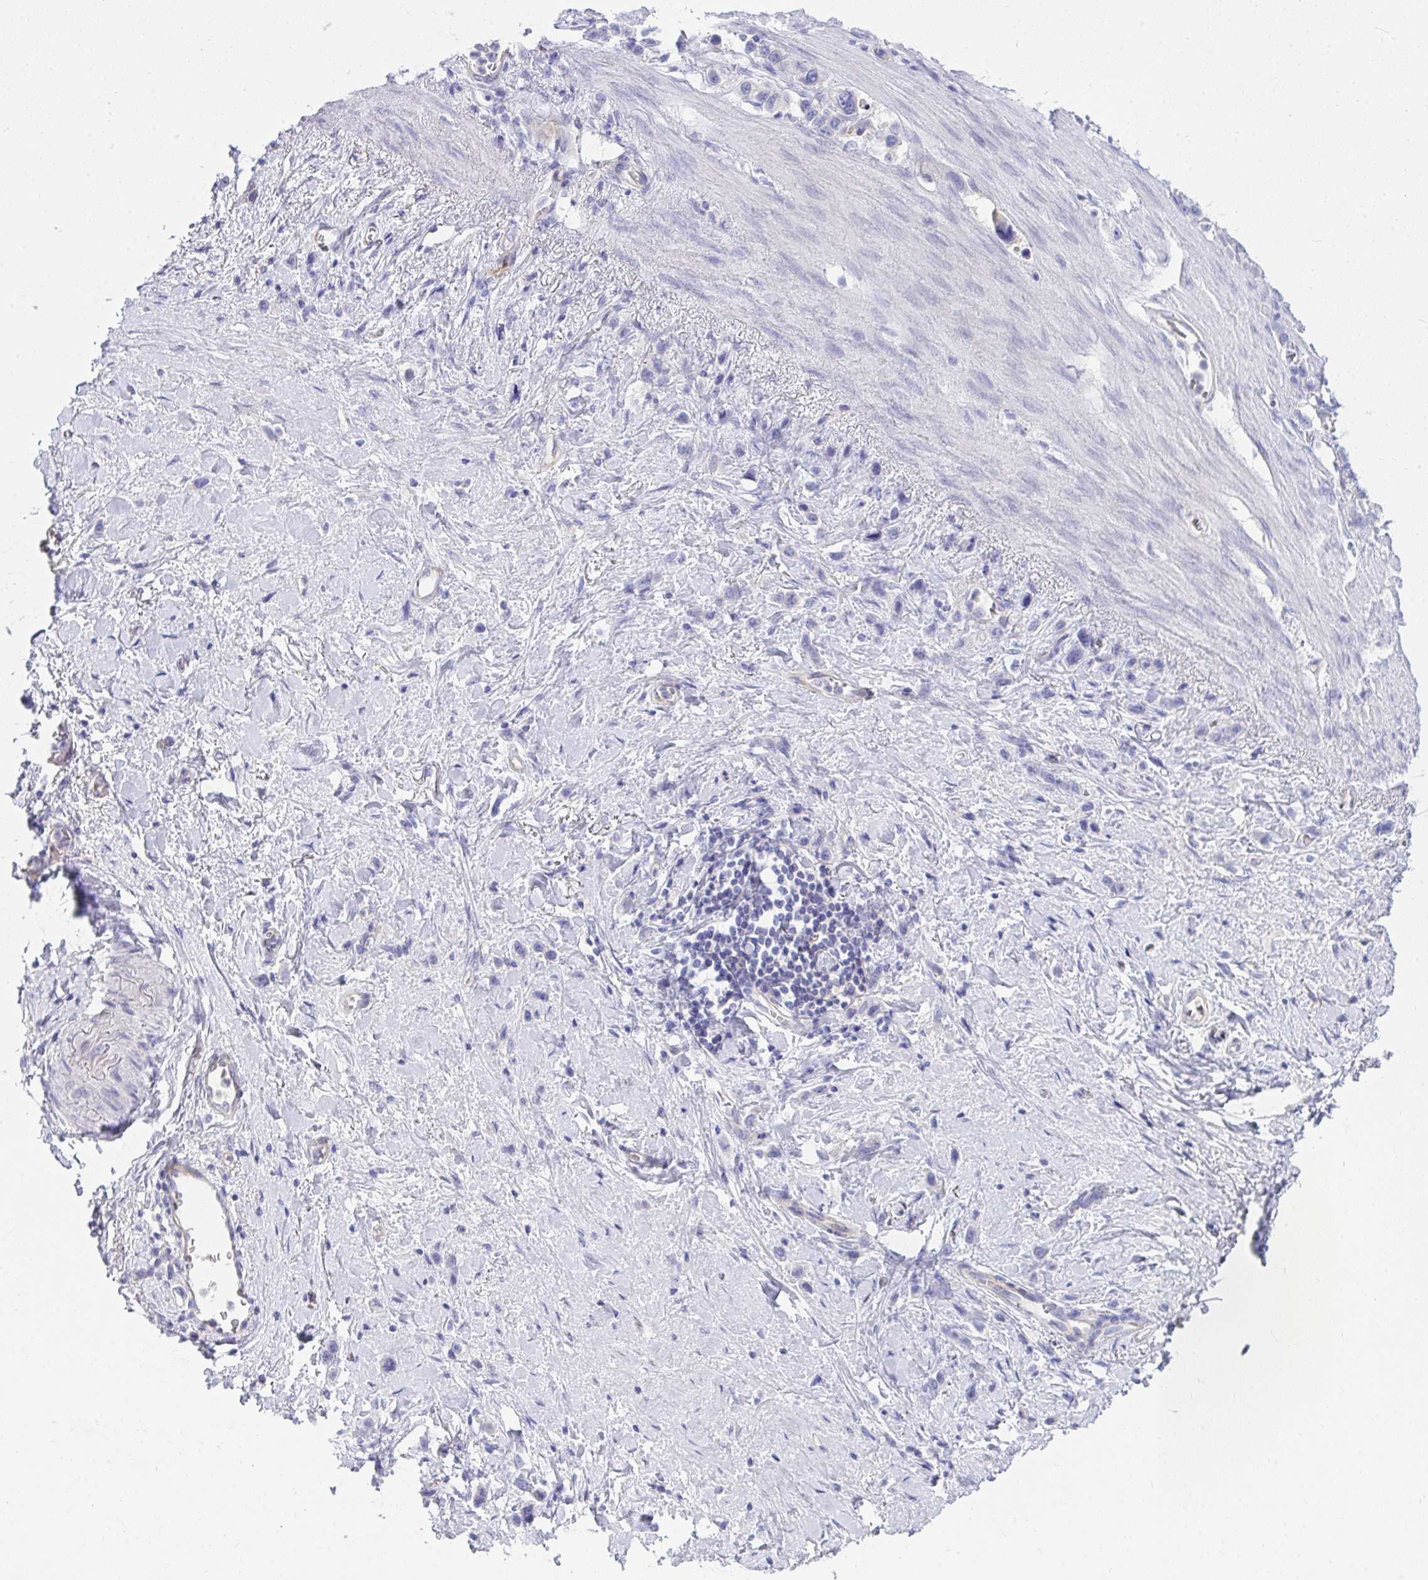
{"staining": {"intensity": "negative", "quantity": "none", "location": "none"}, "tissue": "stomach cancer", "cell_type": "Tumor cells", "image_type": "cancer", "snomed": [{"axis": "morphology", "description": "Adenocarcinoma, NOS"}, {"axis": "topography", "description": "Stomach"}], "caption": "Immunohistochemistry photomicrograph of human stomach cancer (adenocarcinoma) stained for a protein (brown), which displays no positivity in tumor cells. (Immunohistochemistry (ihc), brightfield microscopy, high magnification).", "gene": "LRRC36", "patient": {"sex": "female", "age": 65}}